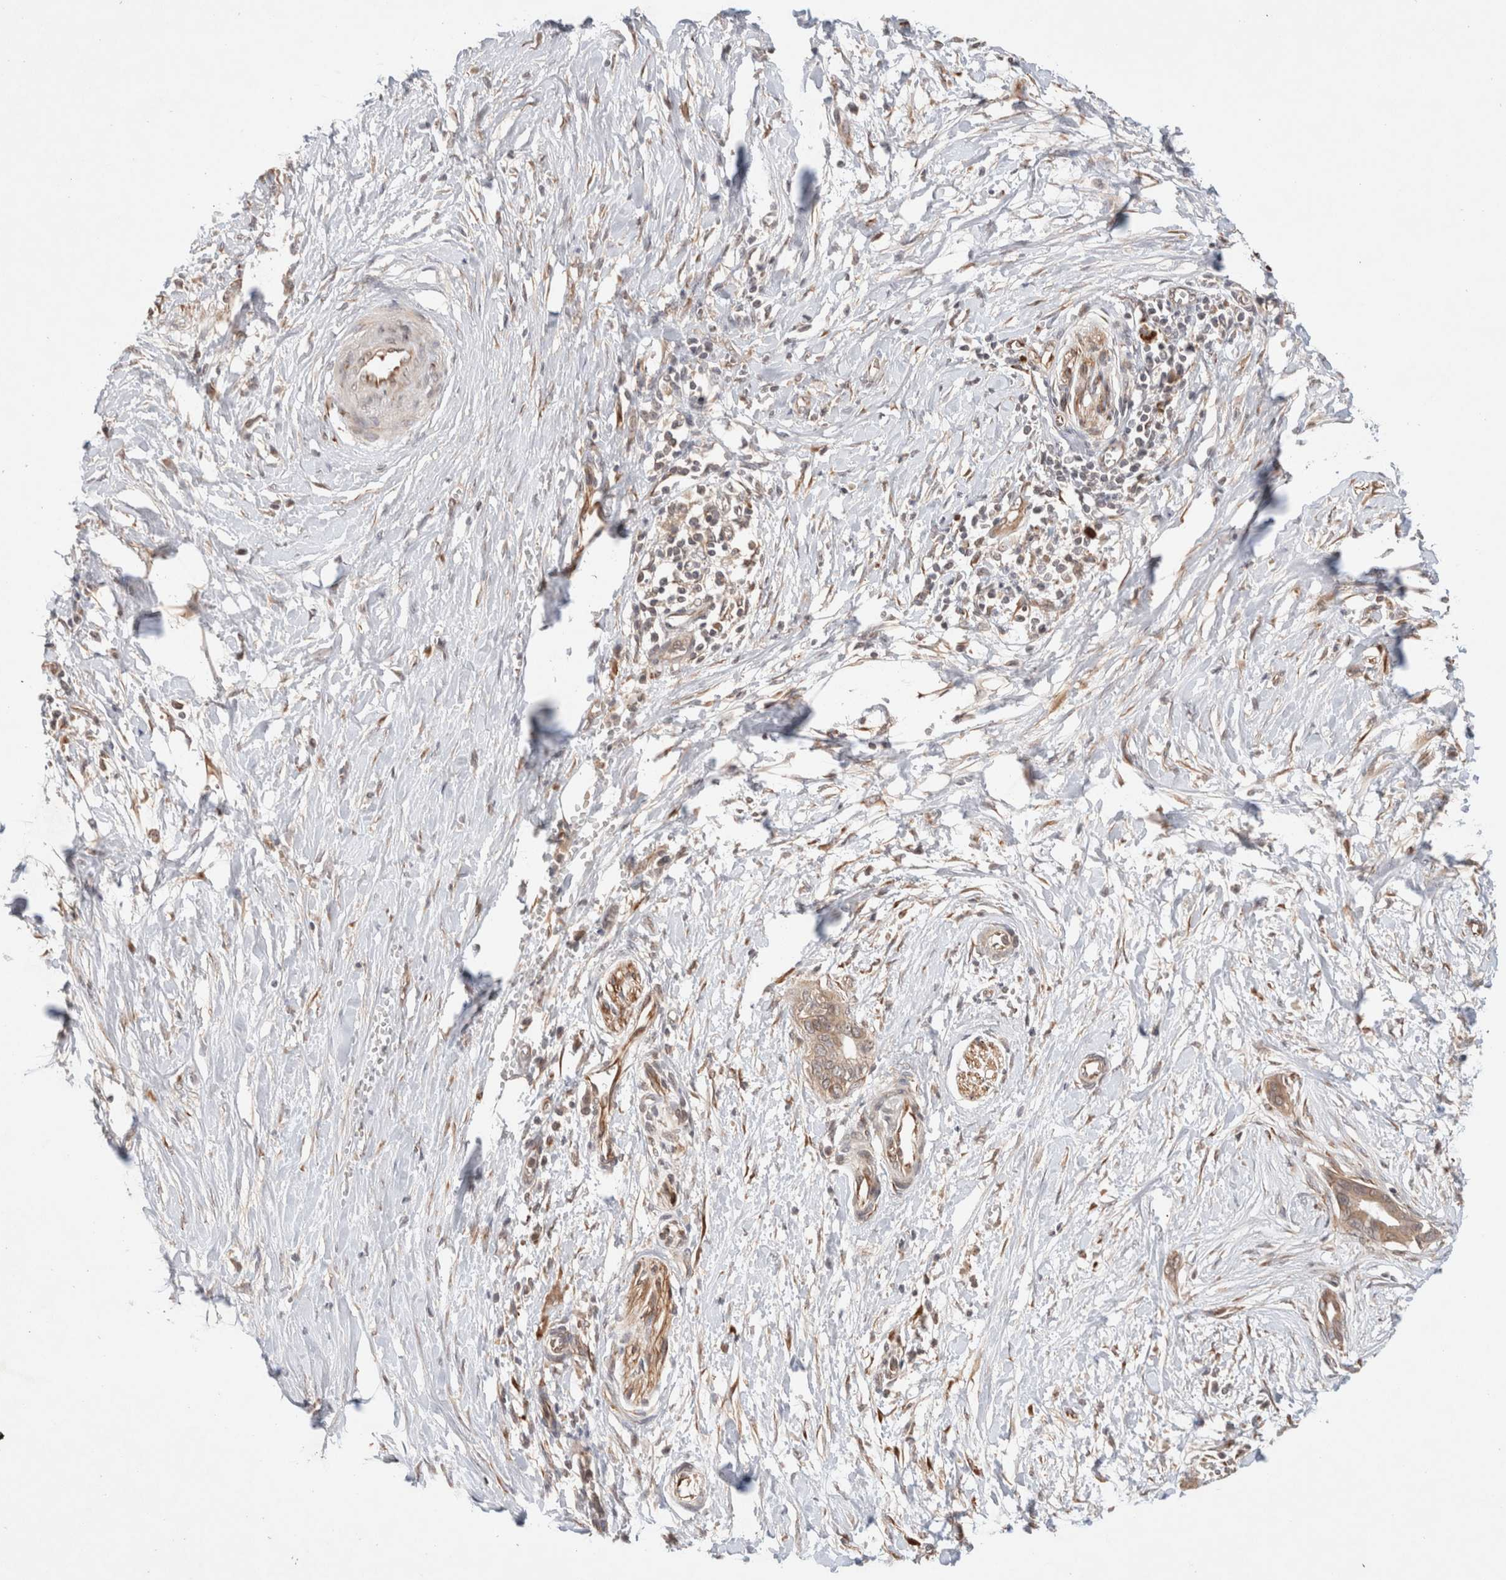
{"staining": {"intensity": "weak", "quantity": ">75%", "location": "cytoplasmic/membranous"}, "tissue": "pancreatic cancer", "cell_type": "Tumor cells", "image_type": "cancer", "snomed": [{"axis": "morphology", "description": "Normal tissue, NOS"}, {"axis": "morphology", "description": "Adenocarcinoma, NOS"}, {"axis": "topography", "description": "Pancreas"}, {"axis": "topography", "description": "Peripheral nerve tissue"}], "caption": "Adenocarcinoma (pancreatic) stained with immunohistochemistry (IHC) demonstrates weak cytoplasmic/membranous positivity in approximately >75% of tumor cells.", "gene": "KLHL20", "patient": {"sex": "male", "age": 59}}